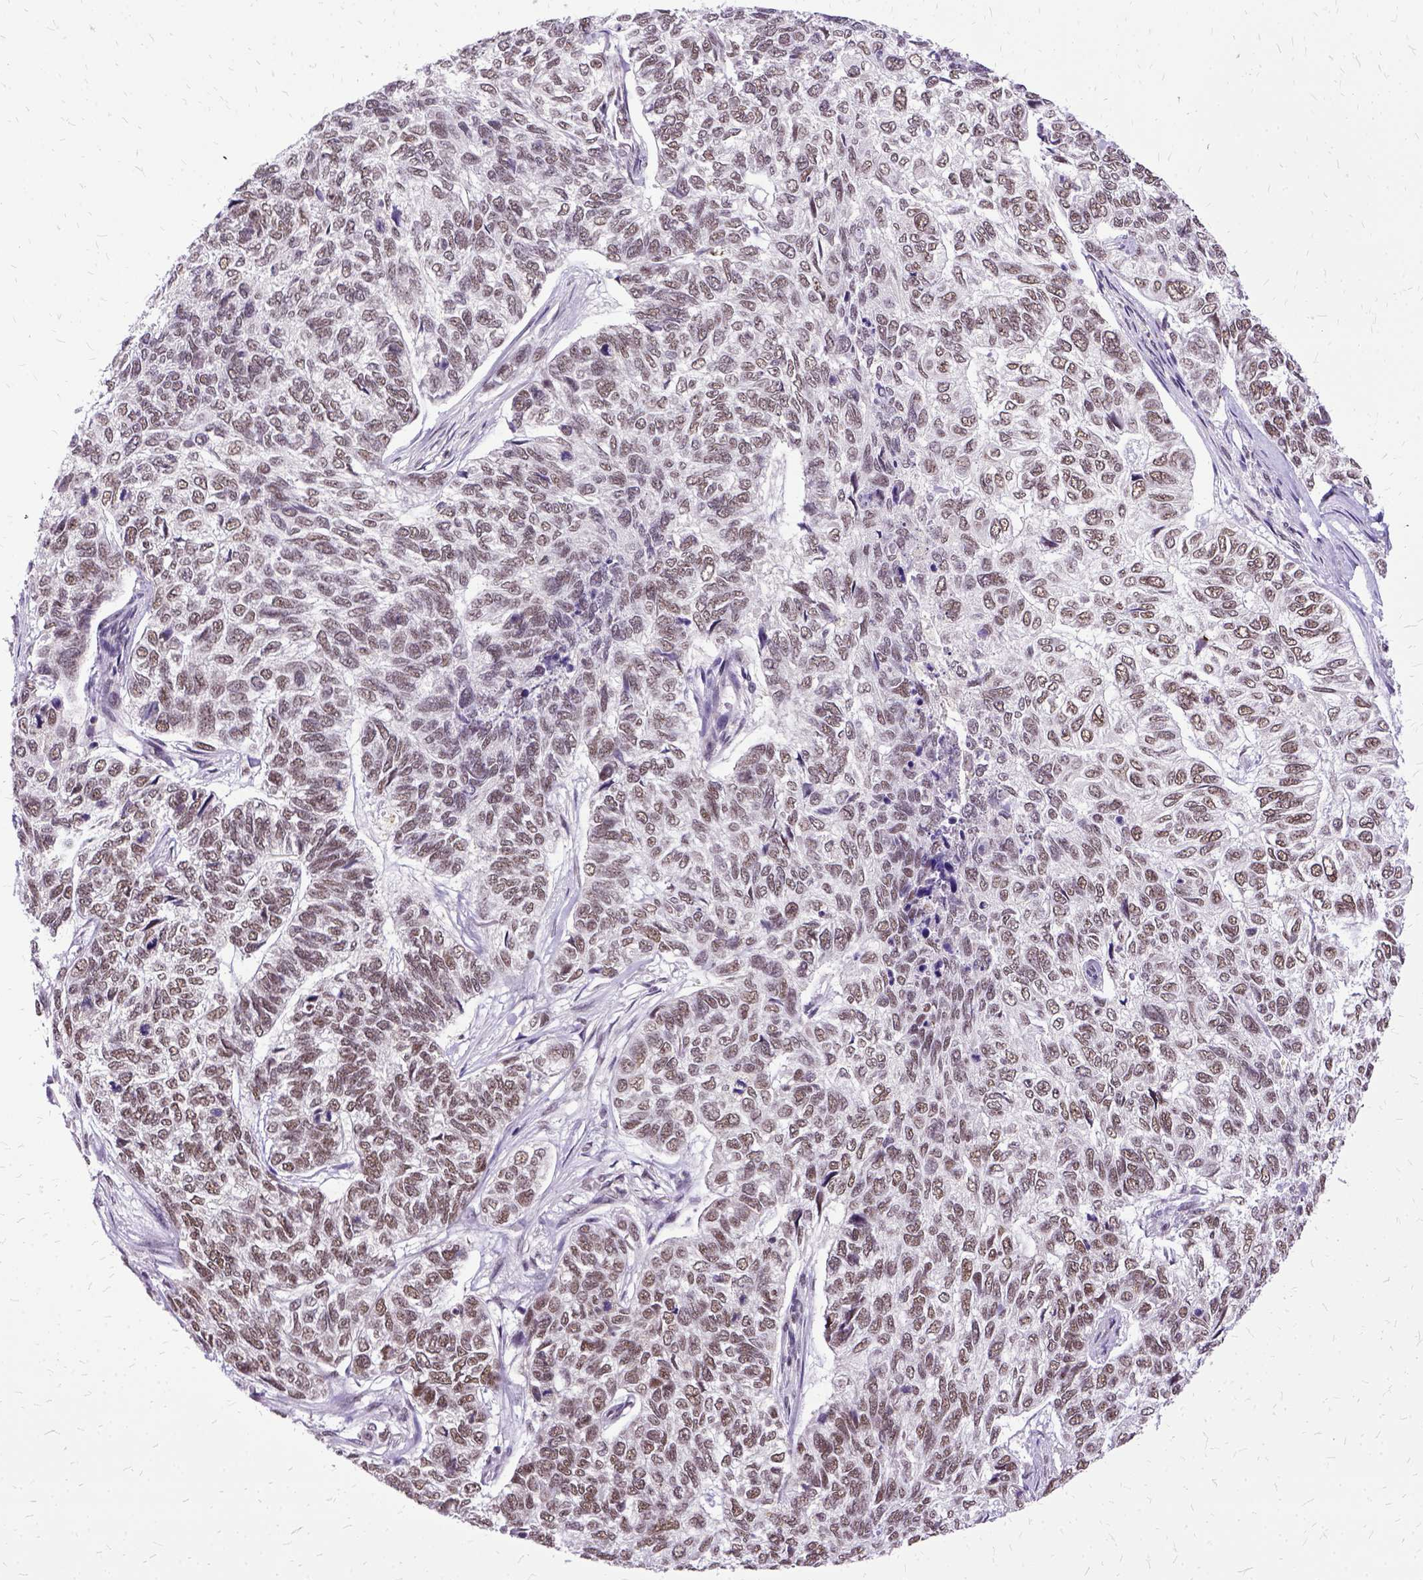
{"staining": {"intensity": "moderate", "quantity": "<25%", "location": "nuclear"}, "tissue": "skin cancer", "cell_type": "Tumor cells", "image_type": "cancer", "snomed": [{"axis": "morphology", "description": "Basal cell carcinoma"}, {"axis": "topography", "description": "Skin"}], "caption": "A brown stain highlights moderate nuclear expression of a protein in human skin cancer (basal cell carcinoma) tumor cells.", "gene": "SETD1A", "patient": {"sex": "female", "age": 65}}